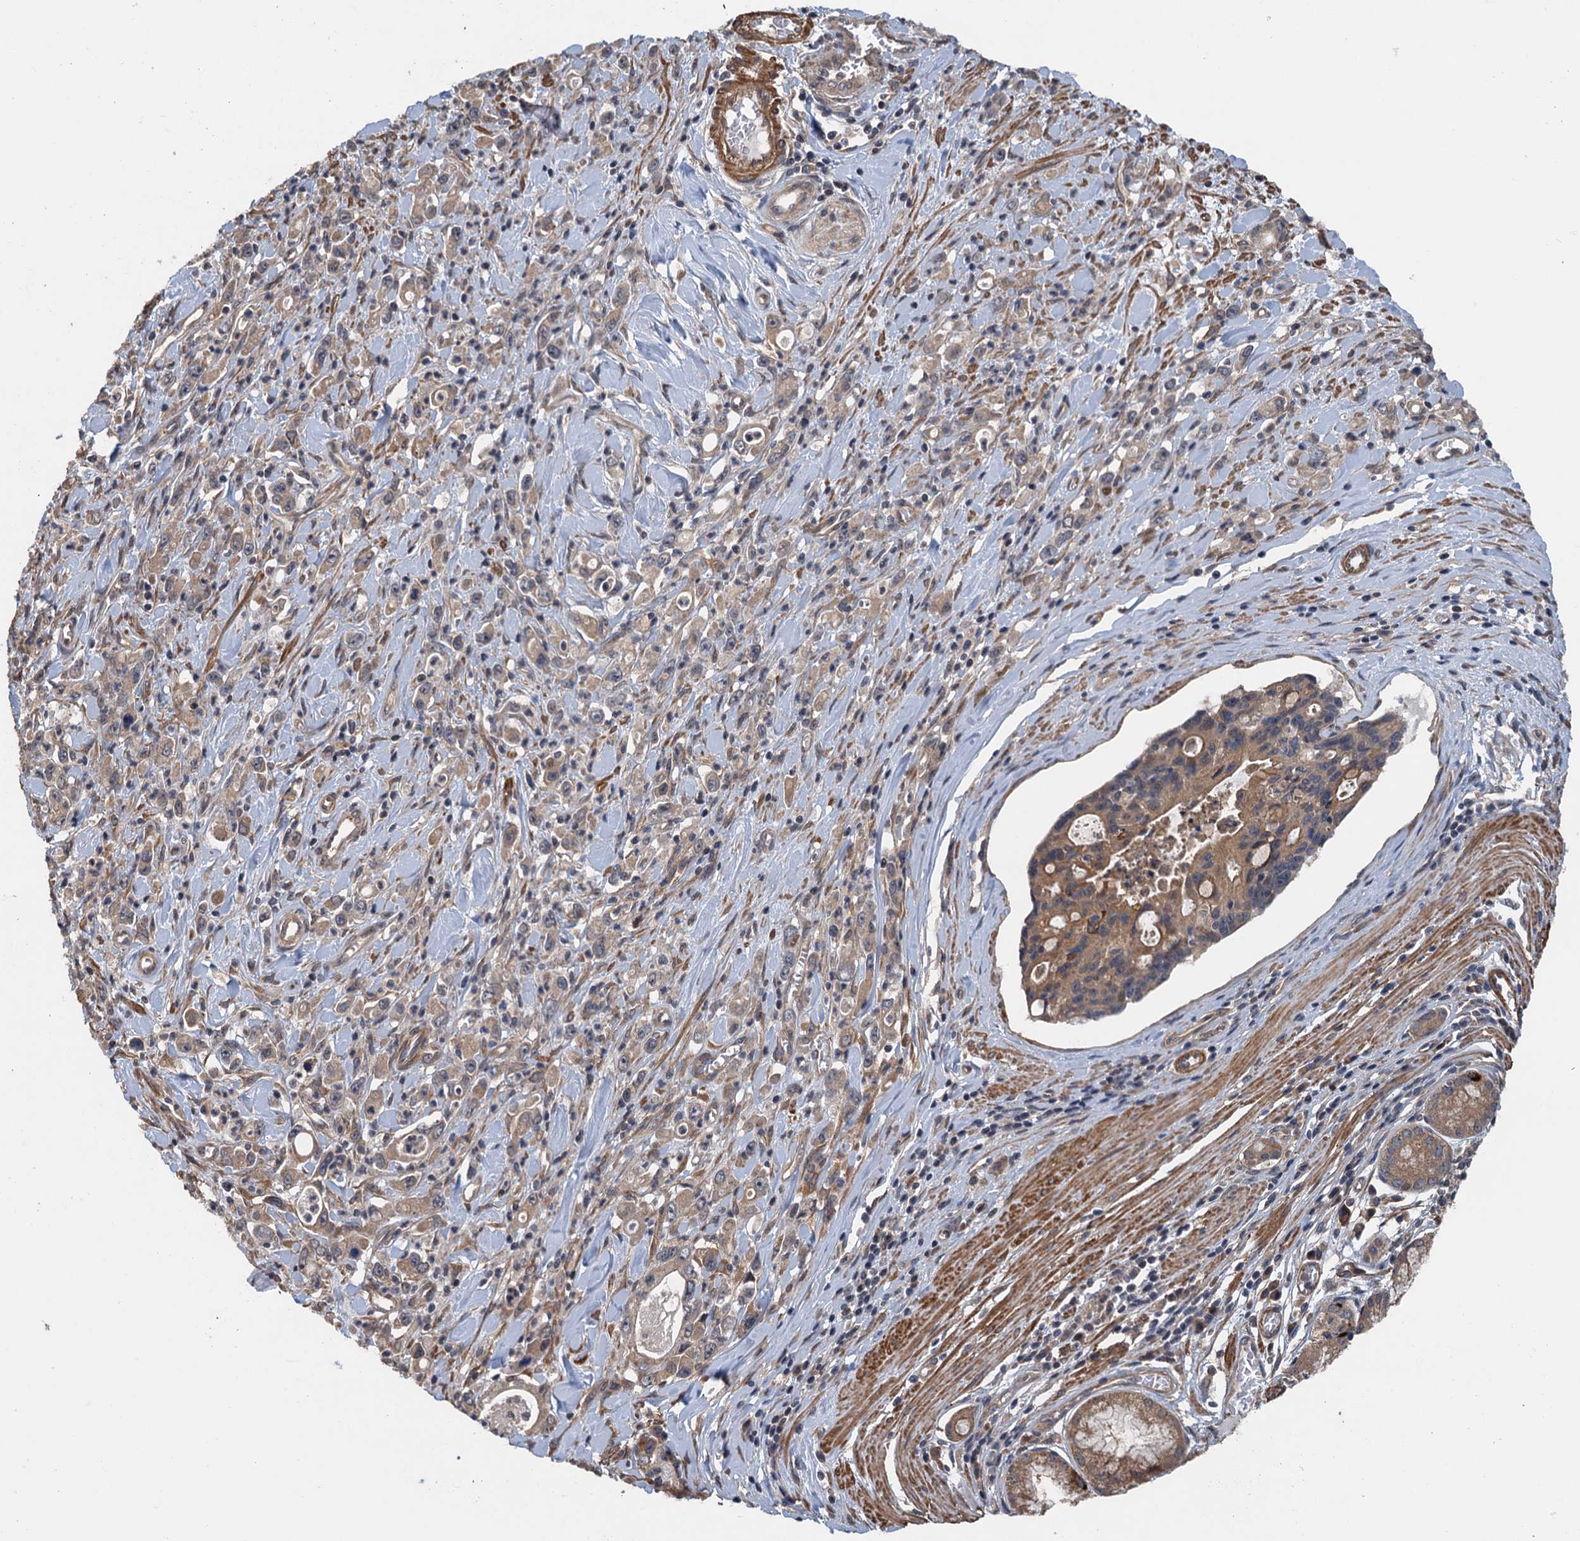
{"staining": {"intensity": "moderate", "quantity": ">75%", "location": "cytoplasmic/membranous"}, "tissue": "stomach cancer", "cell_type": "Tumor cells", "image_type": "cancer", "snomed": [{"axis": "morphology", "description": "Adenocarcinoma, NOS"}, {"axis": "topography", "description": "Stomach, lower"}], "caption": "Immunohistochemical staining of human adenocarcinoma (stomach) displays medium levels of moderate cytoplasmic/membranous positivity in approximately >75% of tumor cells.", "gene": "MEAK7", "patient": {"sex": "female", "age": 43}}